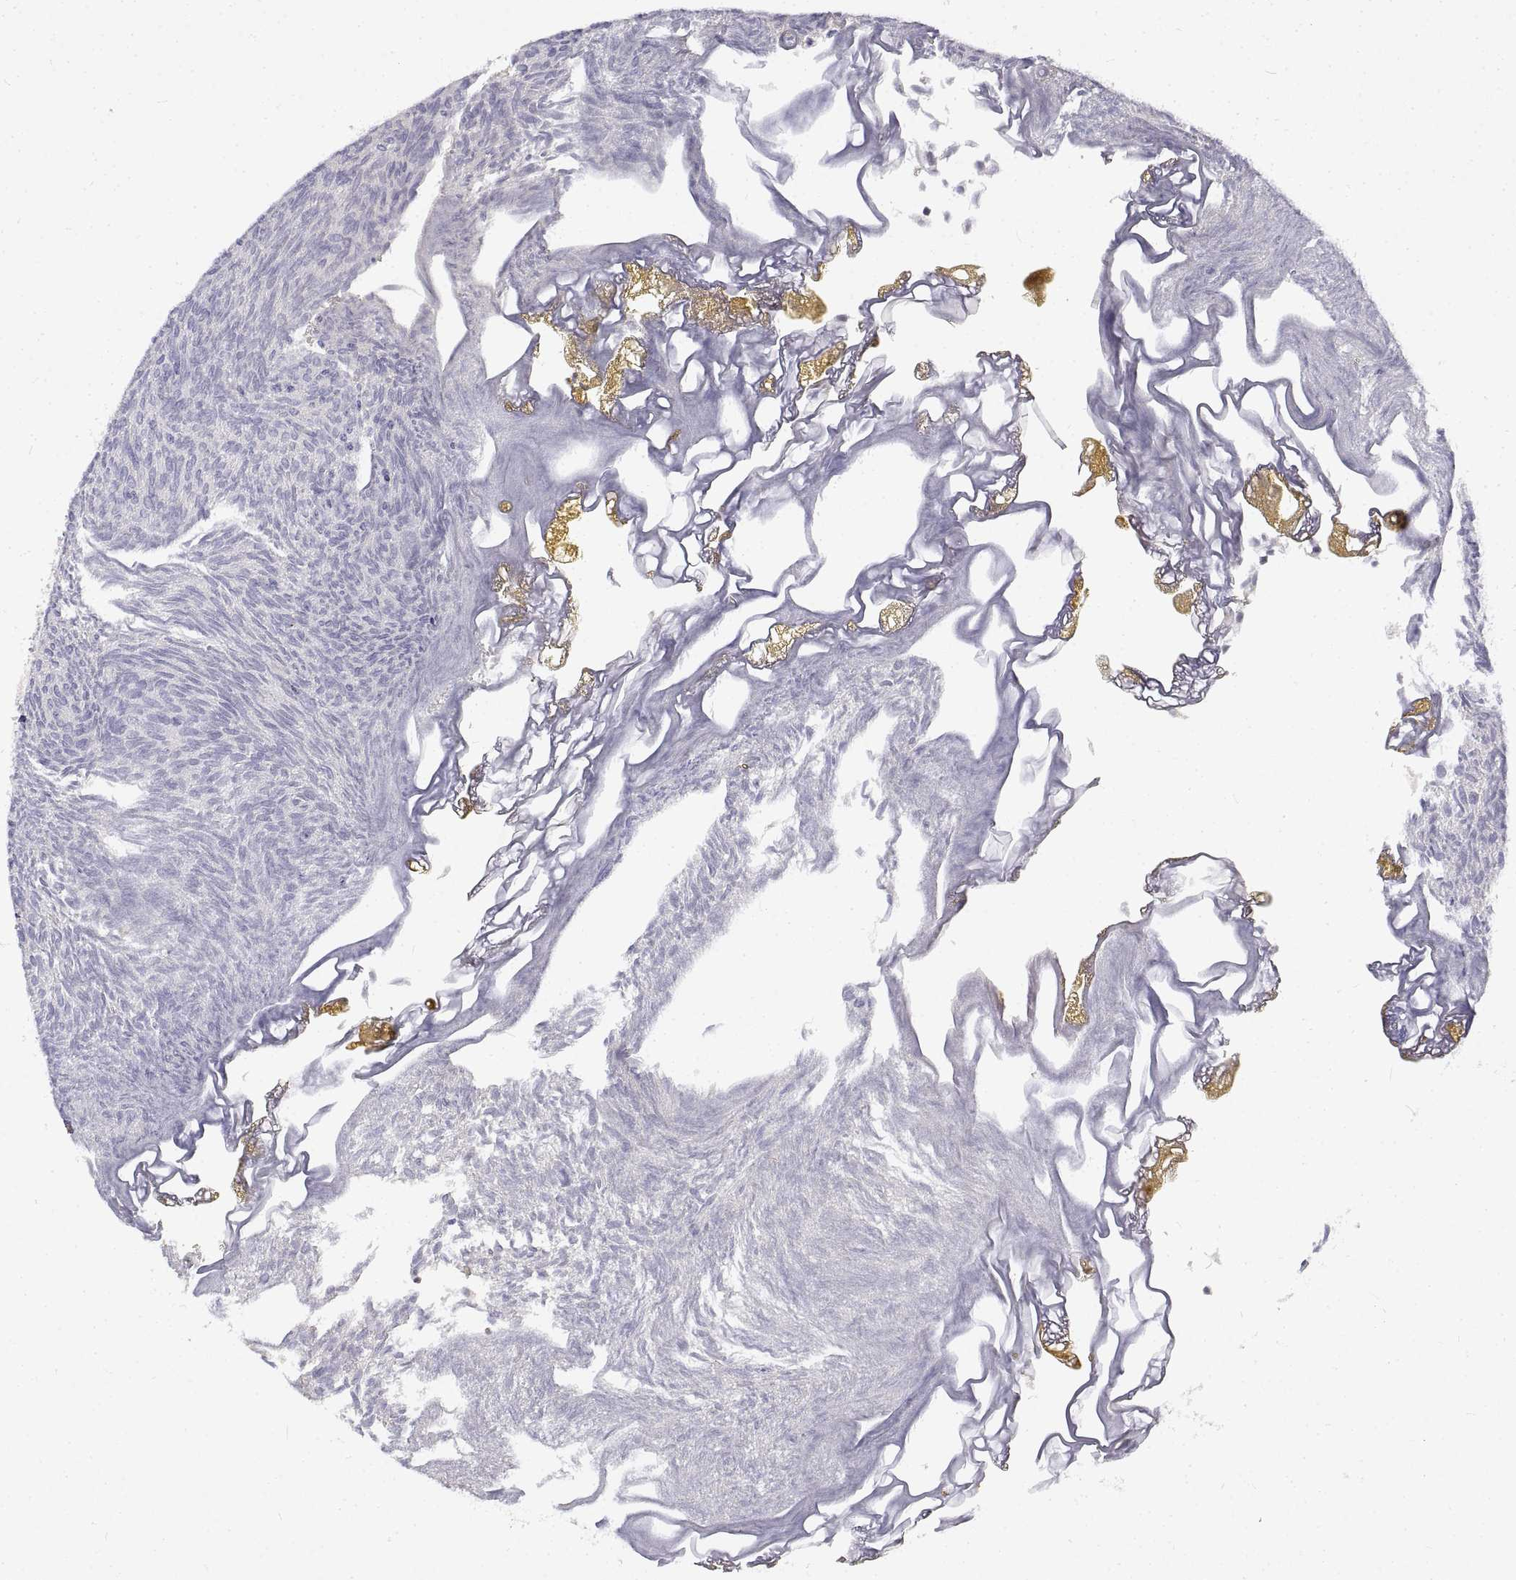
{"staining": {"intensity": "negative", "quantity": "none", "location": "none"}, "tissue": "urothelial cancer", "cell_type": "Tumor cells", "image_type": "cancer", "snomed": [{"axis": "morphology", "description": "Urothelial carcinoma, Low grade"}, {"axis": "topography", "description": "Urinary bladder"}], "caption": "Histopathology image shows no significant protein staining in tumor cells of urothelial cancer.", "gene": "ANO2", "patient": {"sex": "male", "age": 77}}